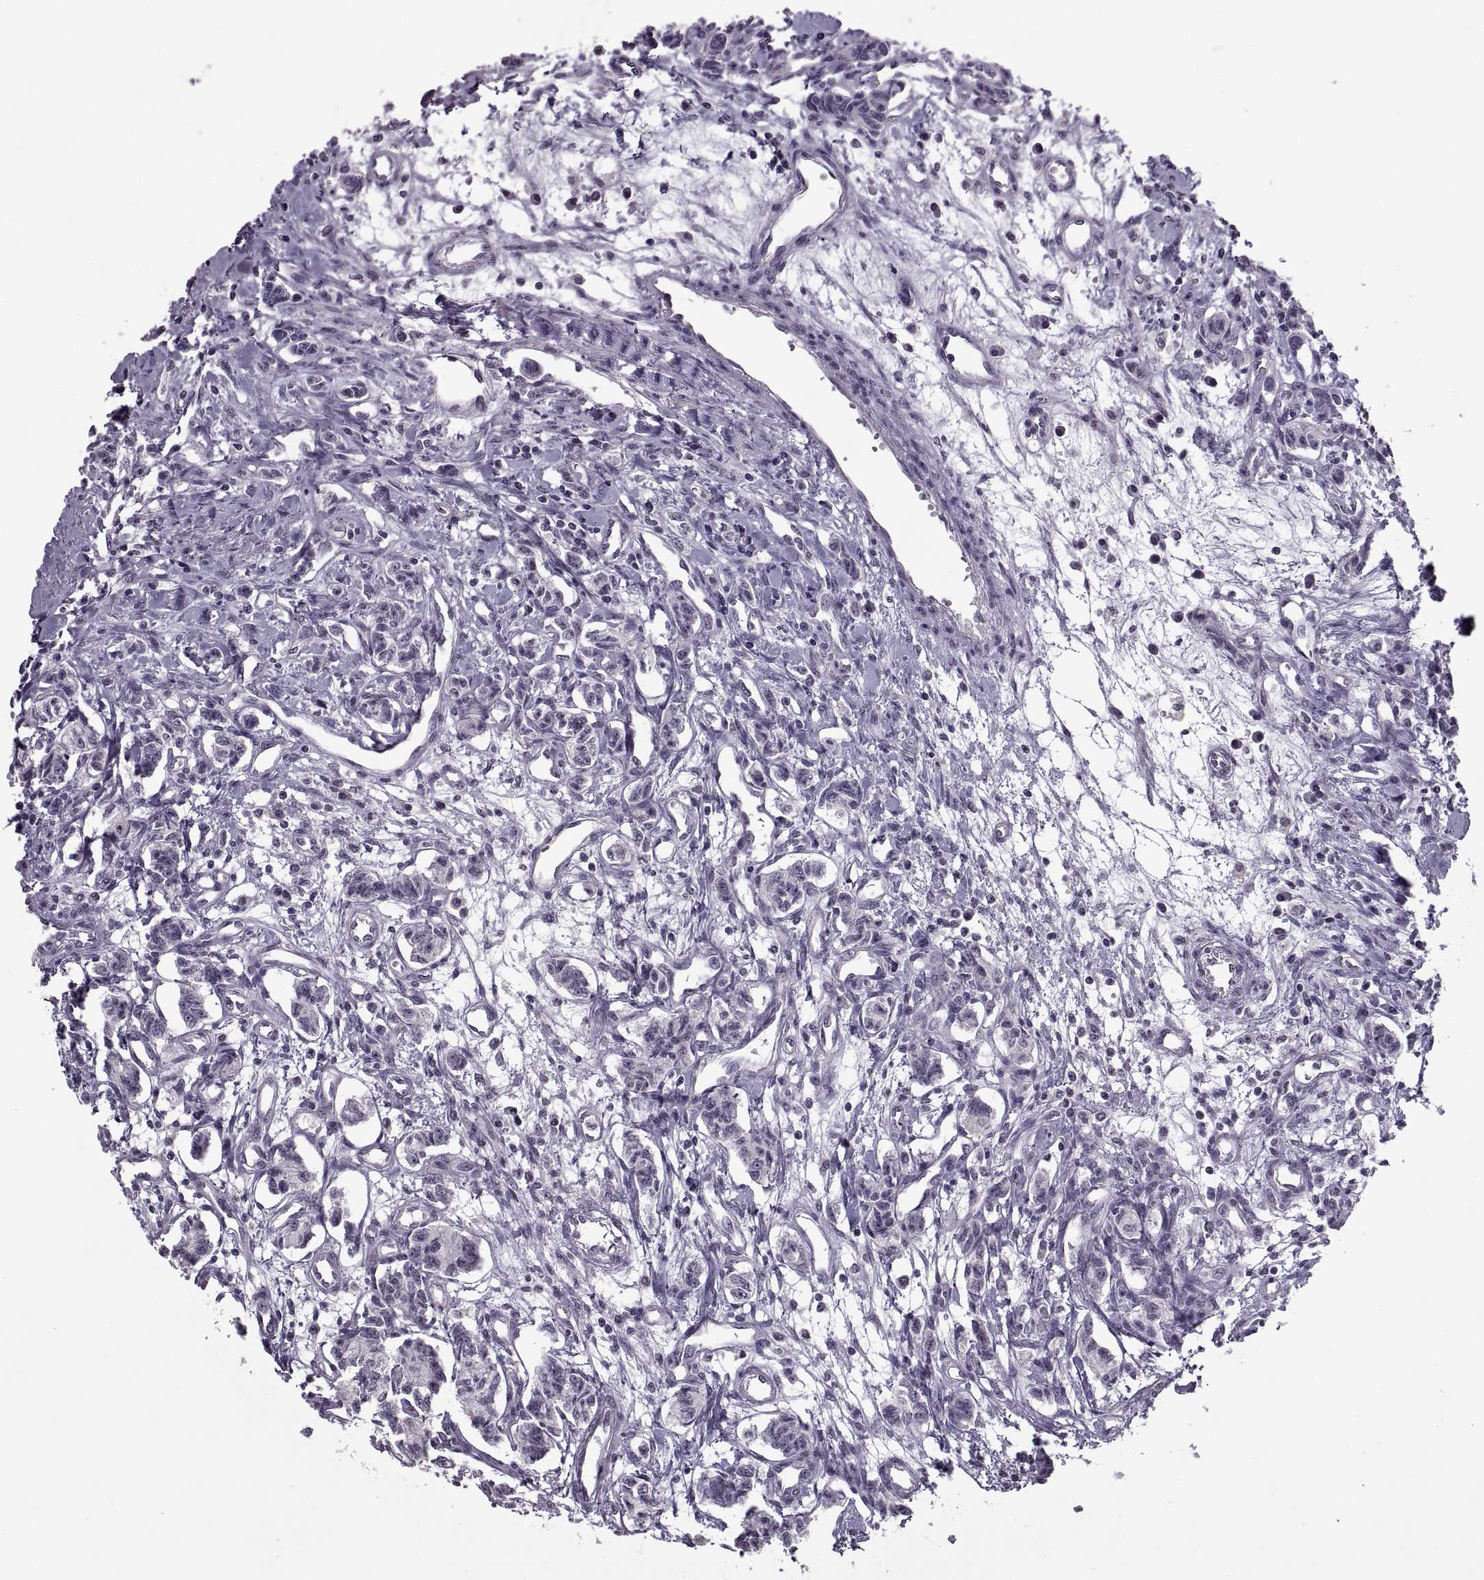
{"staining": {"intensity": "negative", "quantity": "none", "location": "none"}, "tissue": "carcinoid", "cell_type": "Tumor cells", "image_type": "cancer", "snomed": [{"axis": "morphology", "description": "Carcinoid, malignant, NOS"}, {"axis": "topography", "description": "Kidney"}], "caption": "DAB (3,3'-diaminobenzidine) immunohistochemical staining of malignant carcinoid displays no significant positivity in tumor cells.", "gene": "OTP", "patient": {"sex": "female", "age": 41}}